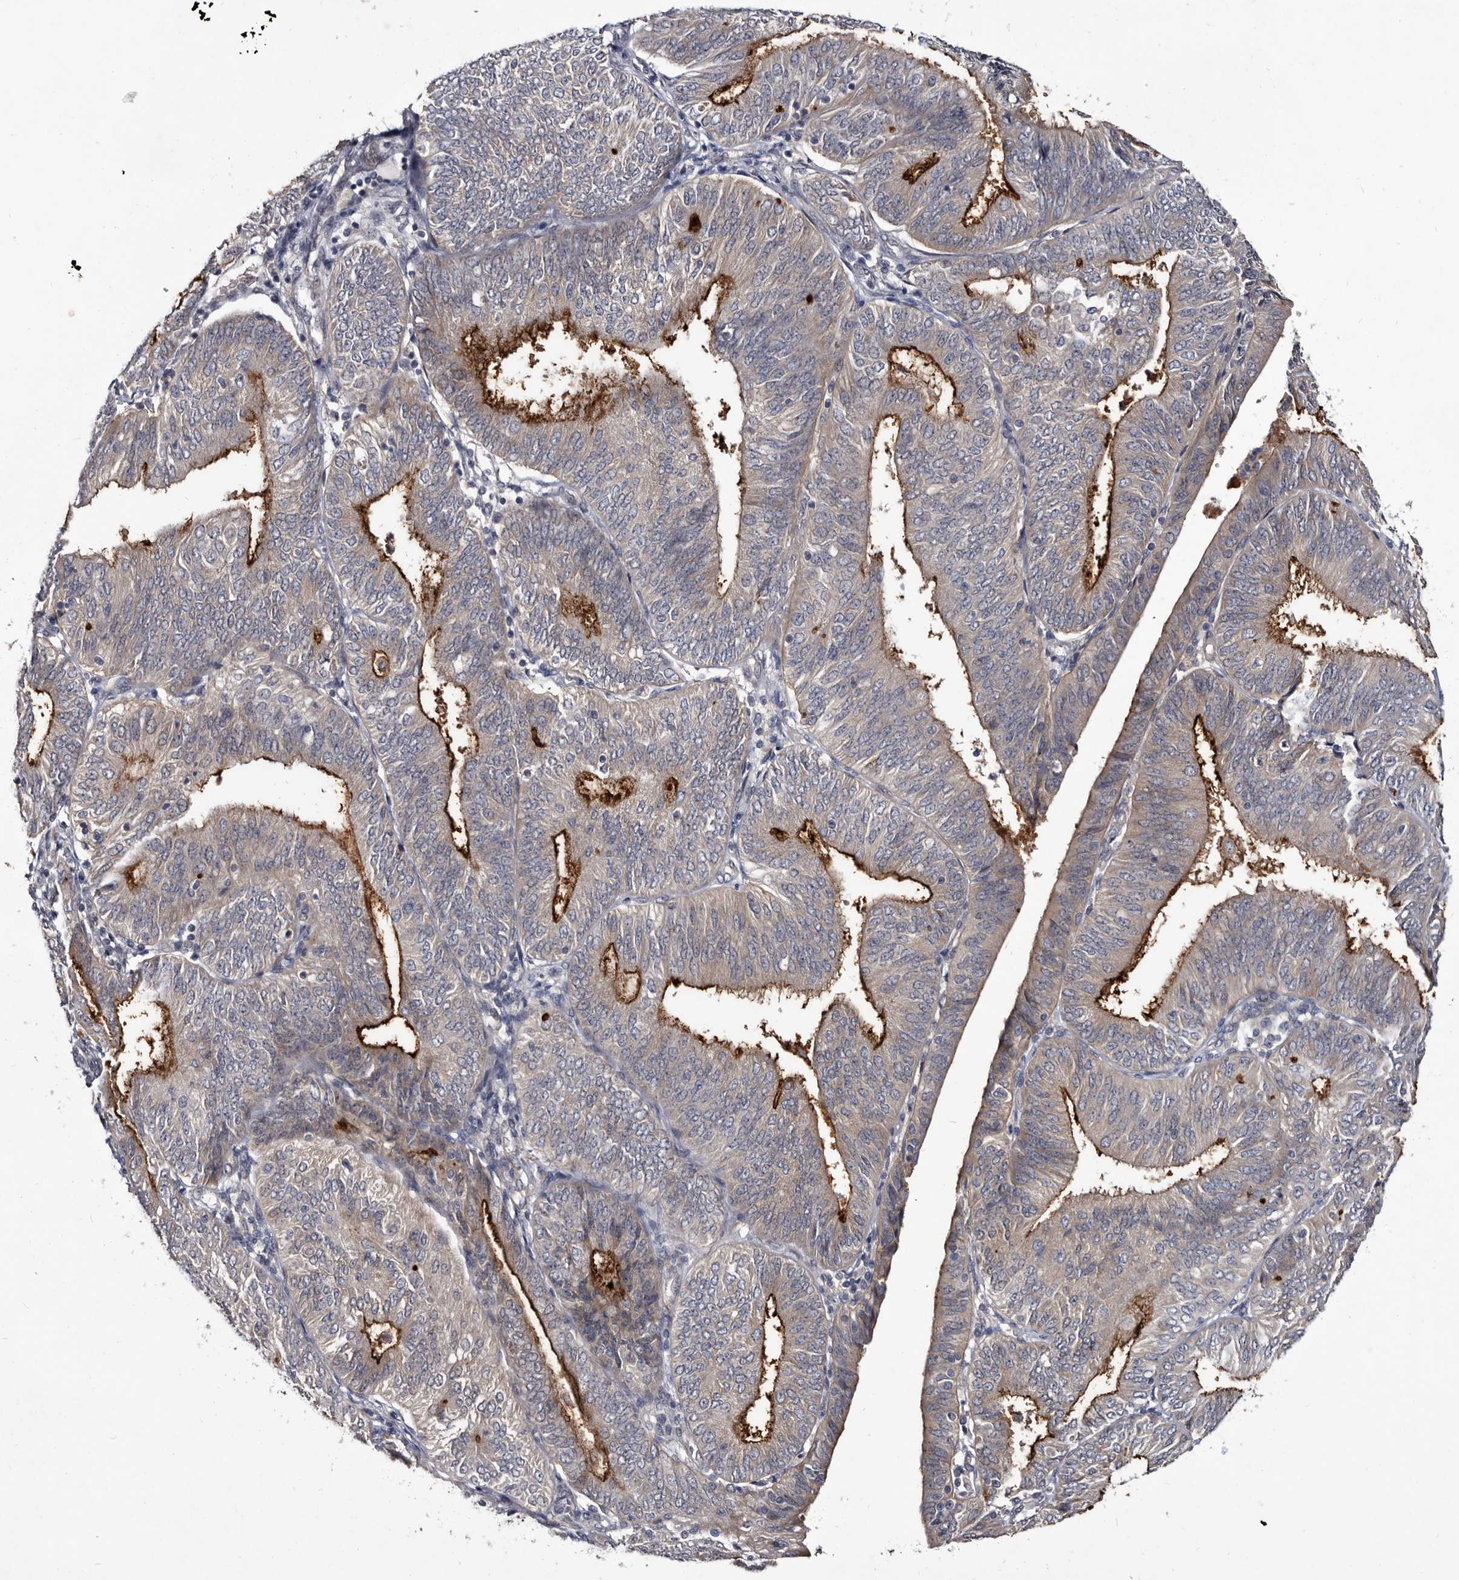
{"staining": {"intensity": "strong", "quantity": "<25%", "location": "cytoplasmic/membranous"}, "tissue": "endometrial cancer", "cell_type": "Tumor cells", "image_type": "cancer", "snomed": [{"axis": "morphology", "description": "Adenocarcinoma, NOS"}, {"axis": "topography", "description": "Endometrium"}], "caption": "This image exhibits immunohistochemistry (IHC) staining of endometrial adenocarcinoma, with medium strong cytoplasmic/membranous expression in approximately <25% of tumor cells.", "gene": "PROM1", "patient": {"sex": "female", "age": 58}}